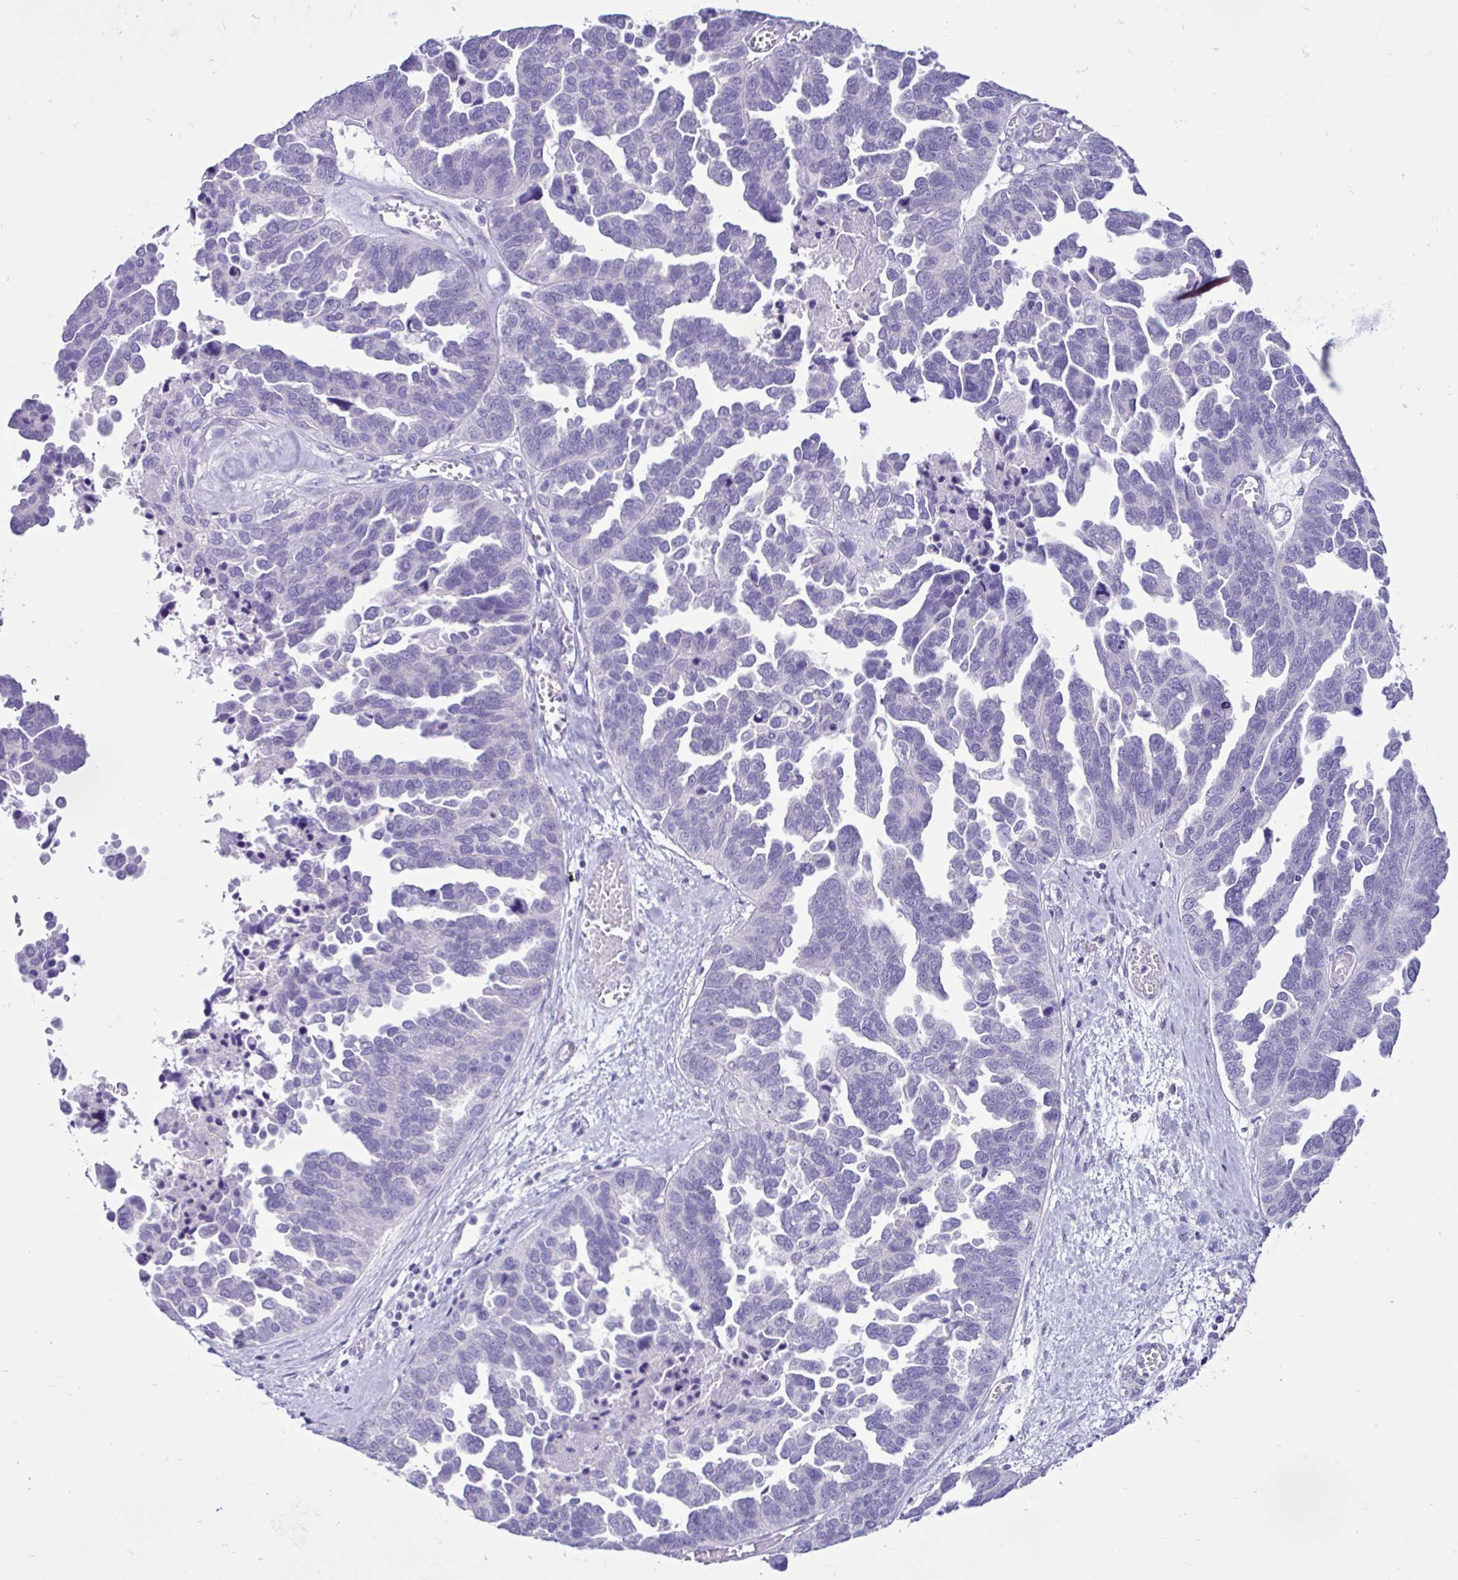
{"staining": {"intensity": "moderate", "quantity": "<25%", "location": "cytoplasmic/membranous,nuclear"}, "tissue": "ovarian cancer", "cell_type": "Tumor cells", "image_type": "cancer", "snomed": [{"axis": "morphology", "description": "Cystadenocarcinoma, serous, NOS"}, {"axis": "topography", "description": "Ovary"}], "caption": "Immunohistochemistry (IHC) histopathology image of human serous cystadenocarcinoma (ovarian) stained for a protein (brown), which shows low levels of moderate cytoplasmic/membranous and nuclear staining in about <25% of tumor cells.", "gene": "CYP19A1", "patient": {"sex": "female", "age": 64}}